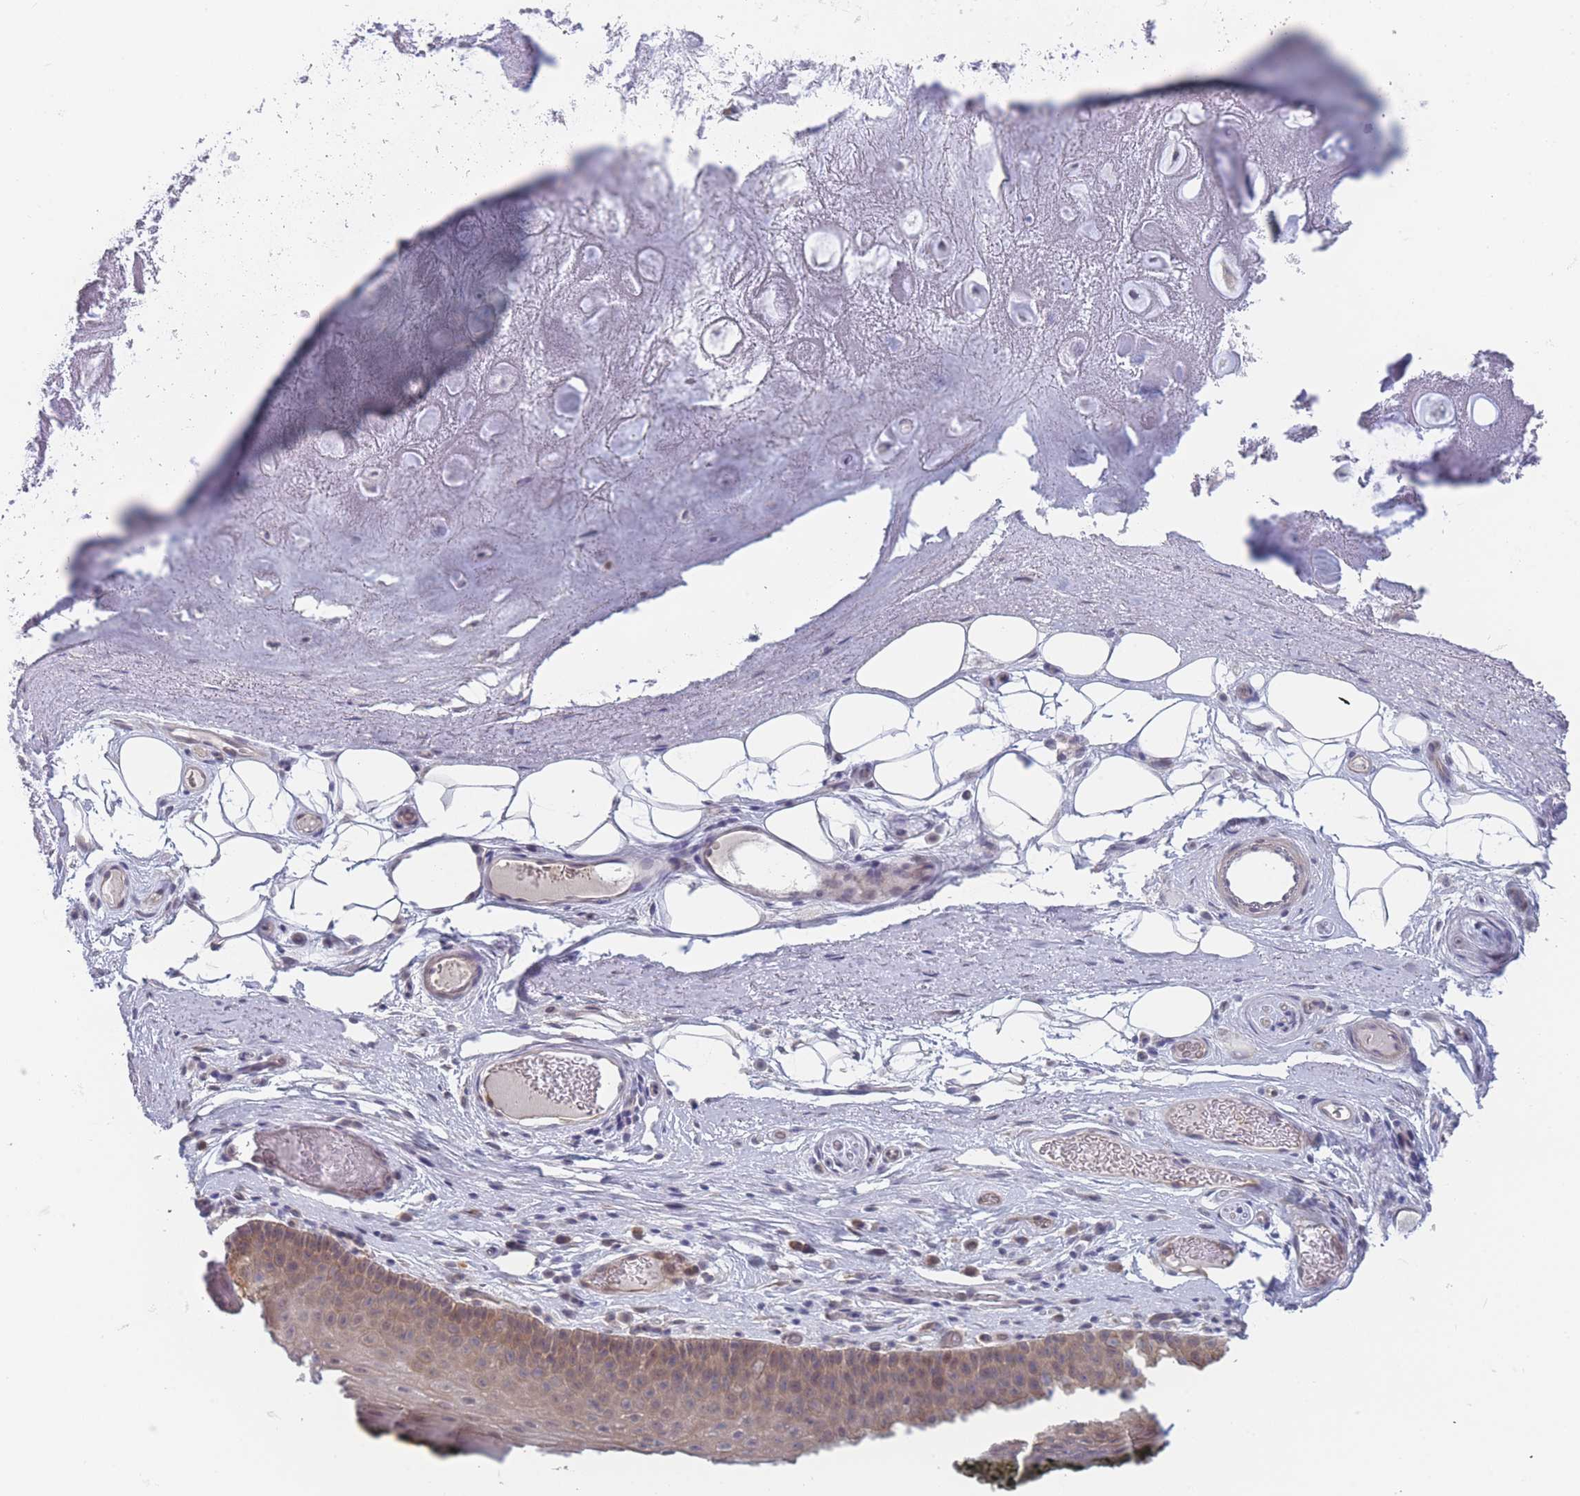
{"staining": {"intensity": "negative", "quantity": "none", "location": "none"}, "tissue": "adipose tissue", "cell_type": "Adipocytes", "image_type": "normal", "snomed": [{"axis": "morphology", "description": "Normal tissue, NOS"}, {"axis": "topography", "description": "Cartilage tissue"}], "caption": "Normal adipose tissue was stained to show a protein in brown. There is no significant expression in adipocytes.", "gene": "FAM227B", "patient": {"sex": "male", "age": 81}}